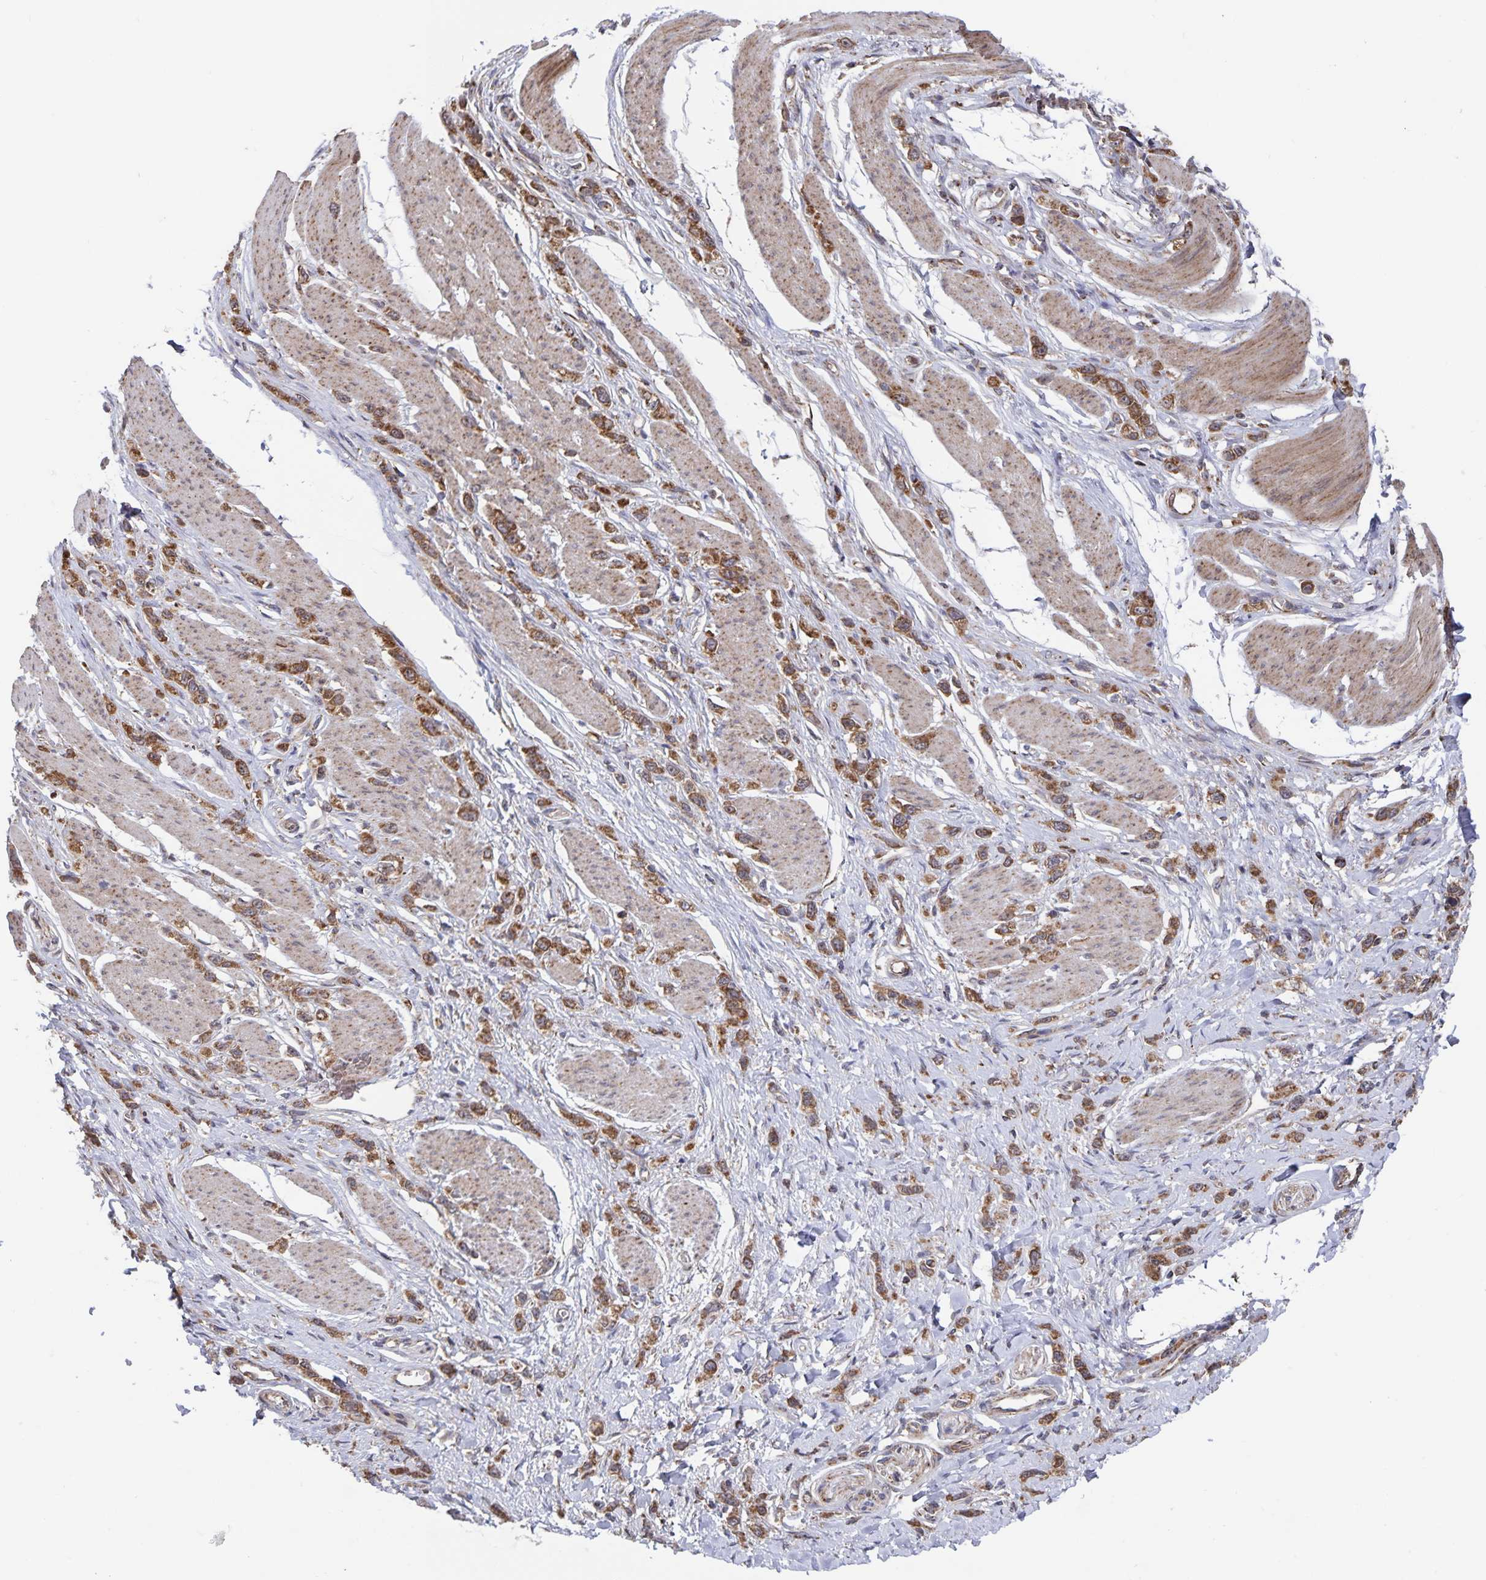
{"staining": {"intensity": "moderate", "quantity": ">75%", "location": "cytoplasmic/membranous"}, "tissue": "stomach cancer", "cell_type": "Tumor cells", "image_type": "cancer", "snomed": [{"axis": "morphology", "description": "Adenocarcinoma, NOS"}, {"axis": "topography", "description": "Stomach"}], "caption": "Brown immunohistochemical staining in stomach cancer (adenocarcinoma) displays moderate cytoplasmic/membranous positivity in about >75% of tumor cells.", "gene": "ACACA", "patient": {"sex": "female", "age": 65}}